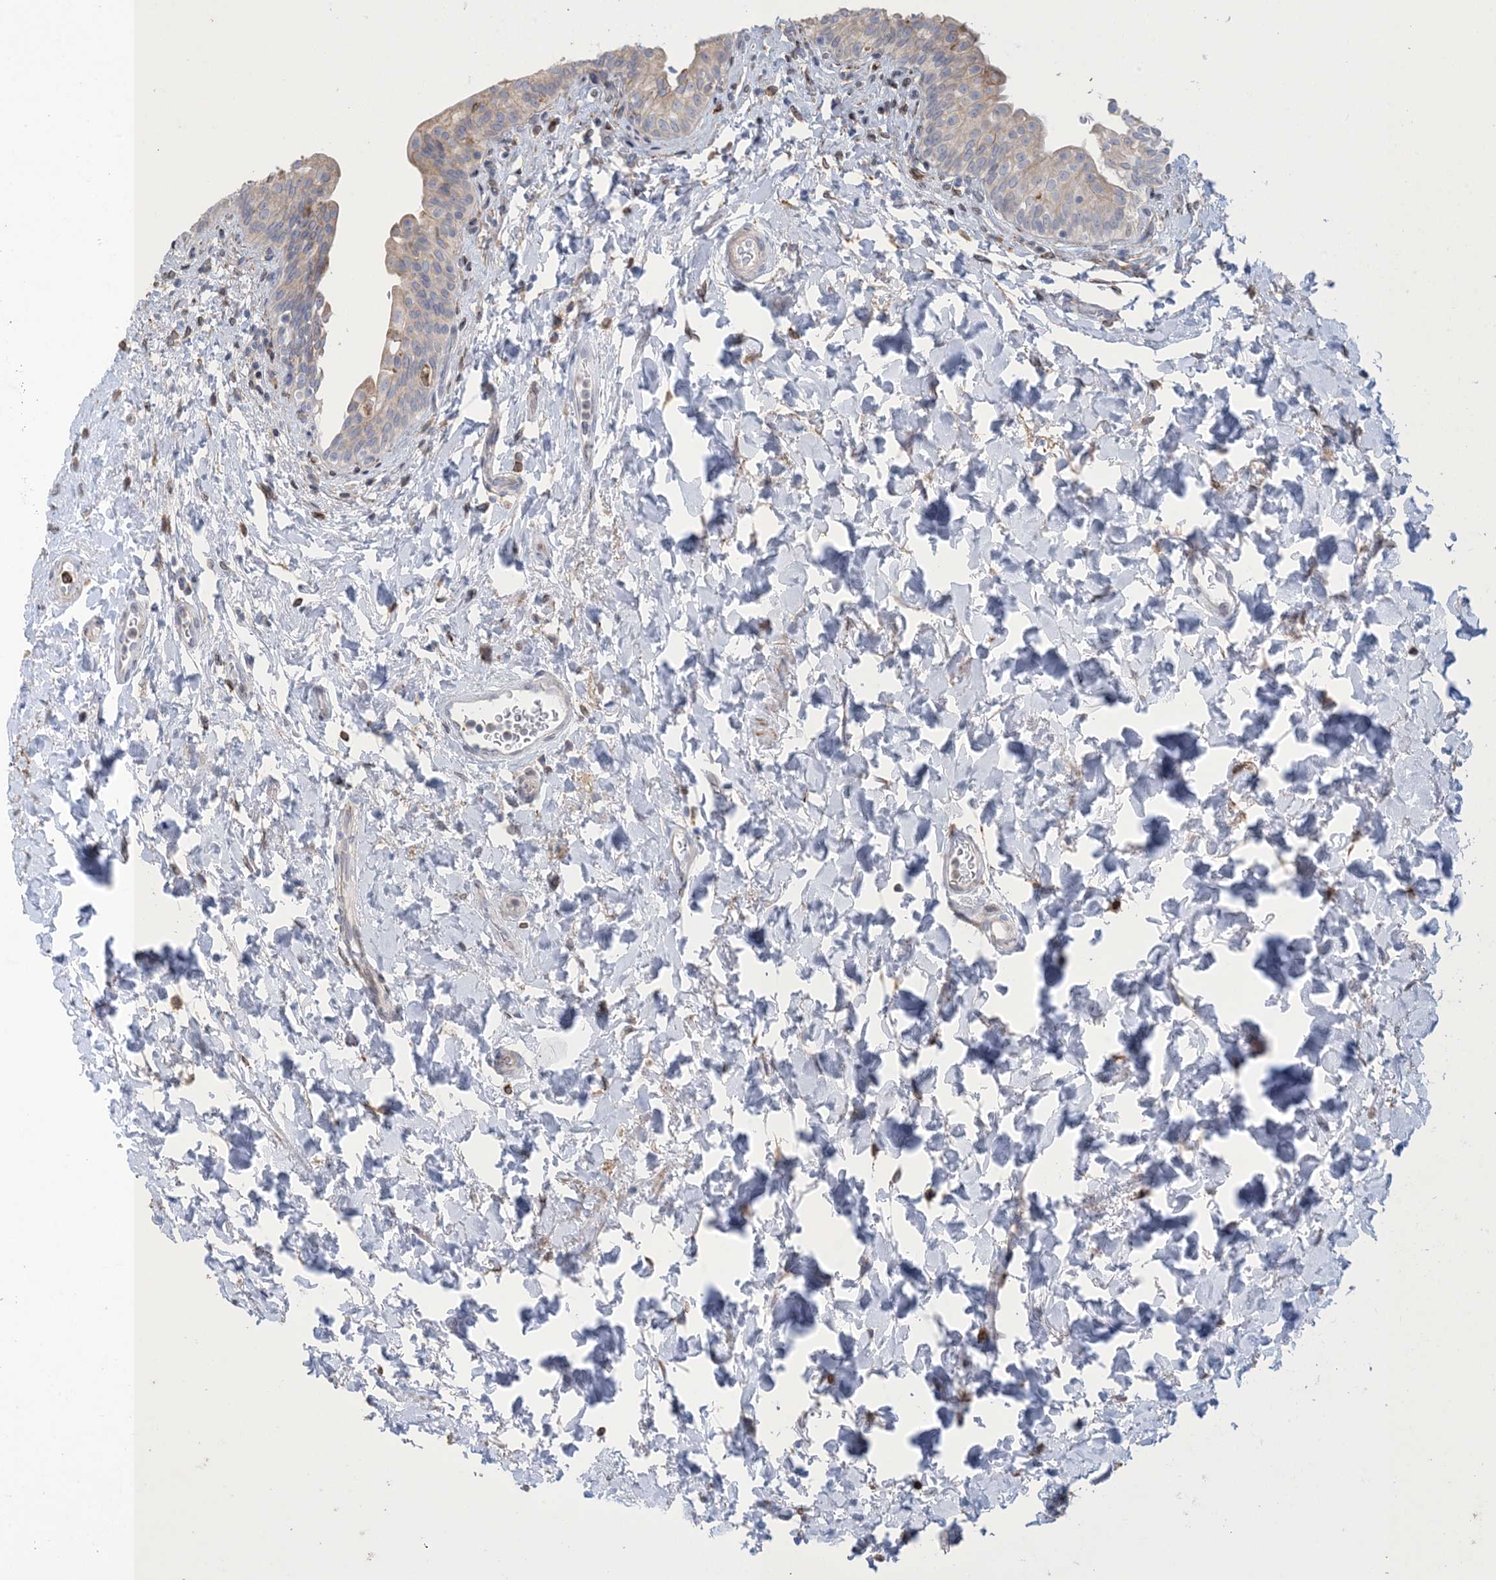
{"staining": {"intensity": "weak", "quantity": "<25%", "location": "cytoplasmic/membranous"}, "tissue": "urinary bladder", "cell_type": "Urothelial cells", "image_type": "normal", "snomed": [{"axis": "morphology", "description": "Normal tissue, NOS"}, {"axis": "topography", "description": "Urinary bladder"}], "caption": "The micrograph reveals no staining of urothelial cells in unremarkable urinary bladder.", "gene": "SHANK1", "patient": {"sex": "male", "age": 83}}